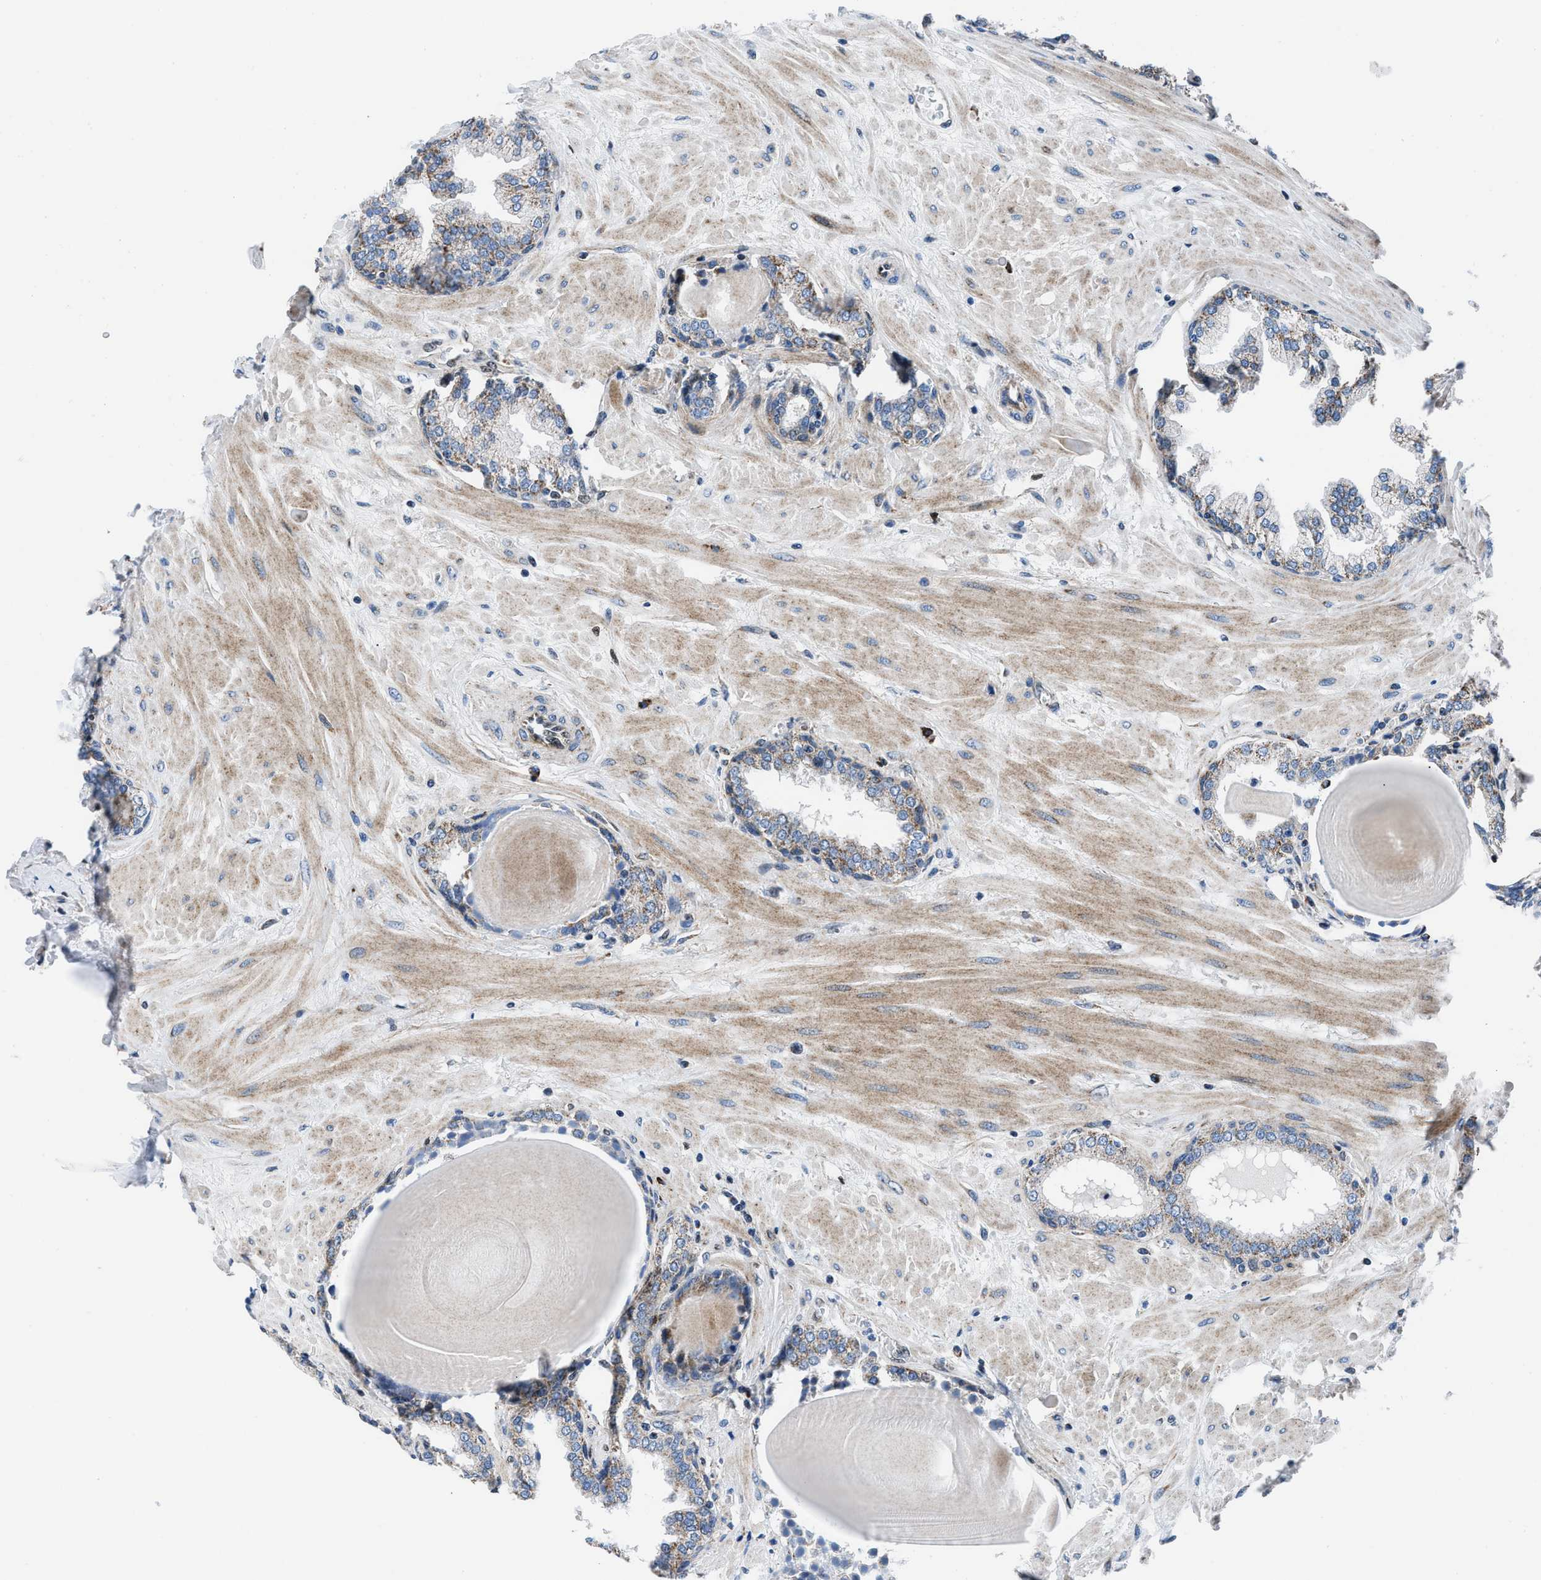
{"staining": {"intensity": "moderate", "quantity": "25%-75%", "location": "cytoplasmic/membranous"}, "tissue": "prostate", "cell_type": "Glandular cells", "image_type": "normal", "snomed": [{"axis": "morphology", "description": "Normal tissue, NOS"}, {"axis": "topography", "description": "Prostate"}], "caption": "A micrograph showing moderate cytoplasmic/membranous staining in approximately 25%-75% of glandular cells in unremarkable prostate, as visualized by brown immunohistochemical staining.", "gene": "LMO2", "patient": {"sex": "male", "age": 51}}